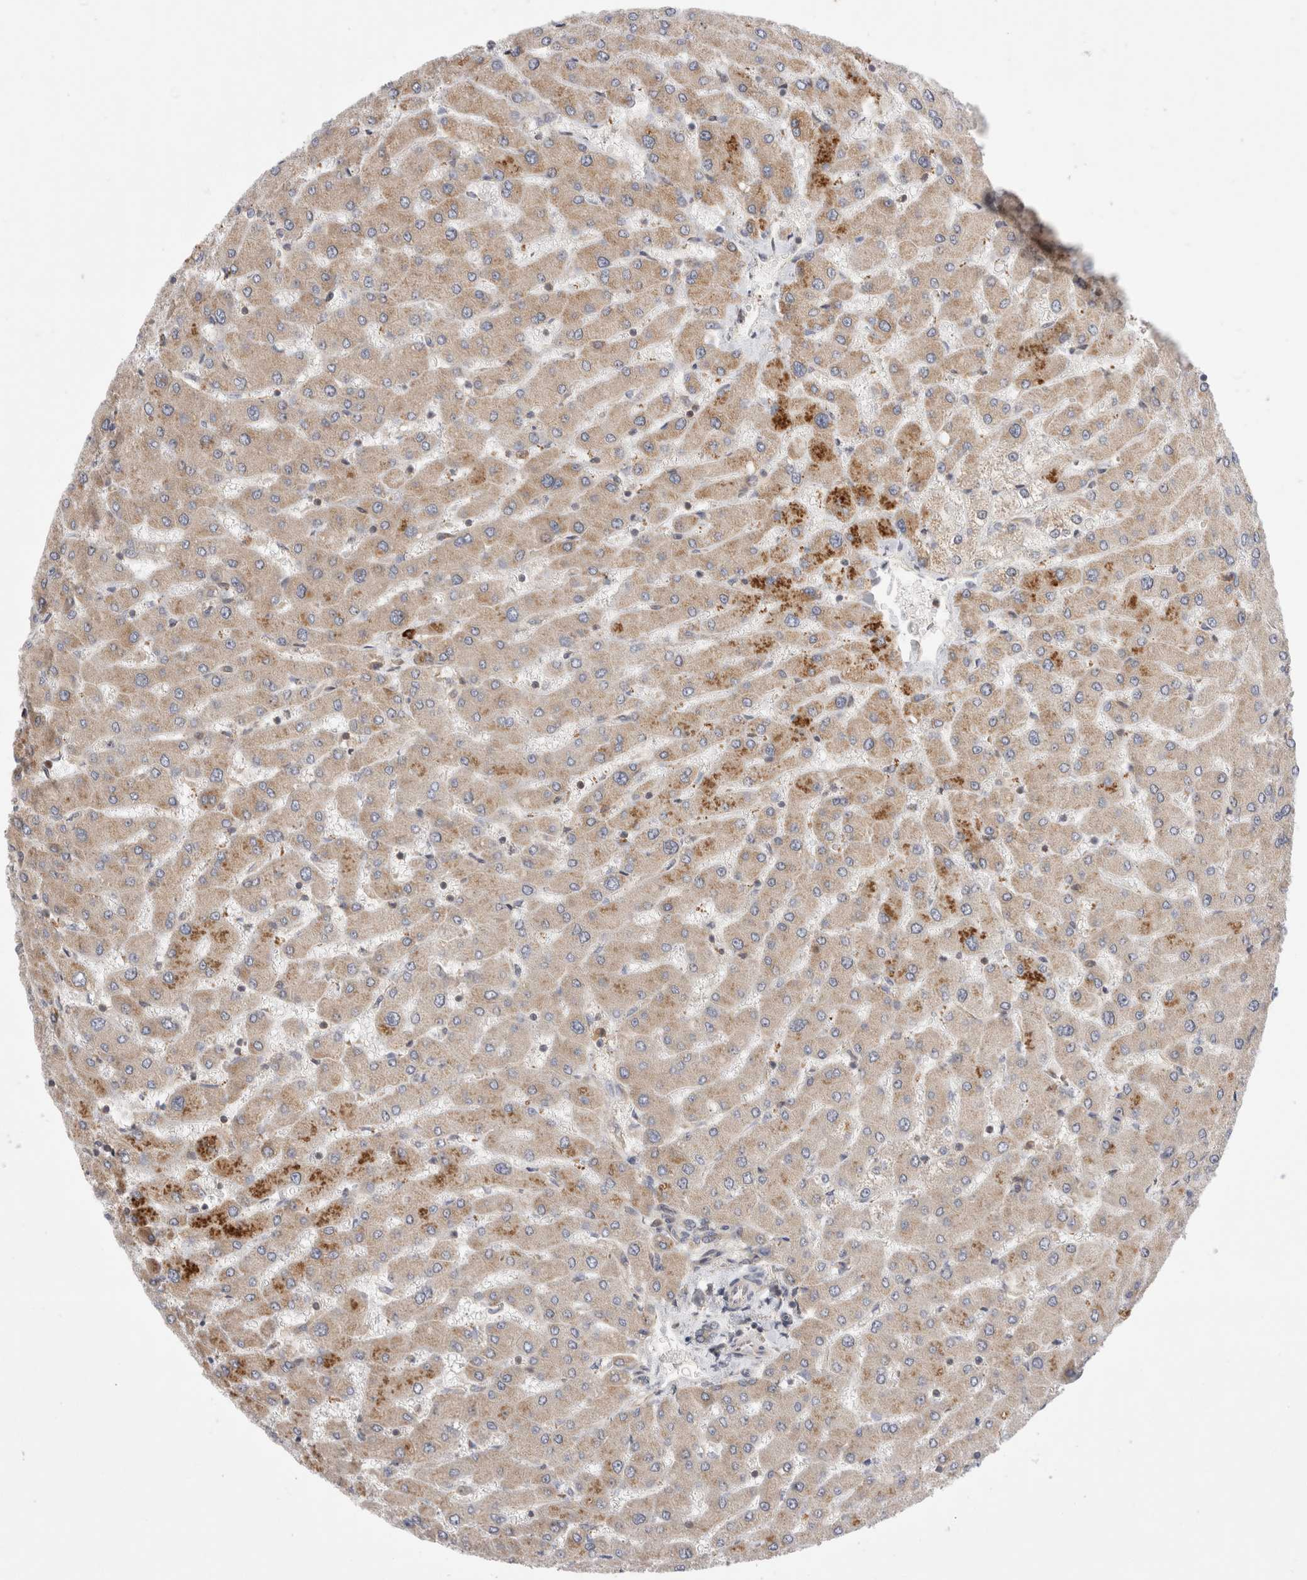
{"staining": {"intensity": "negative", "quantity": "none", "location": "none"}, "tissue": "liver", "cell_type": "Cholangiocytes", "image_type": "normal", "snomed": [{"axis": "morphology", "description": "Normal tissue, NOS"}, {"axis": "topography", "description": "Liver"}], "caption": "A histopathology image of liver stained for a protein shows no brown staining in cholangiocytes. The staining was performed using DAB (3,3'-diaminobenzidine) to visualize the protein expression in brown, while the nuclei were stained in blue with hematoxylin (Magnification: 20x).", "gene": "NFKB1", "patient": {"sex": "male", "age": 55}}